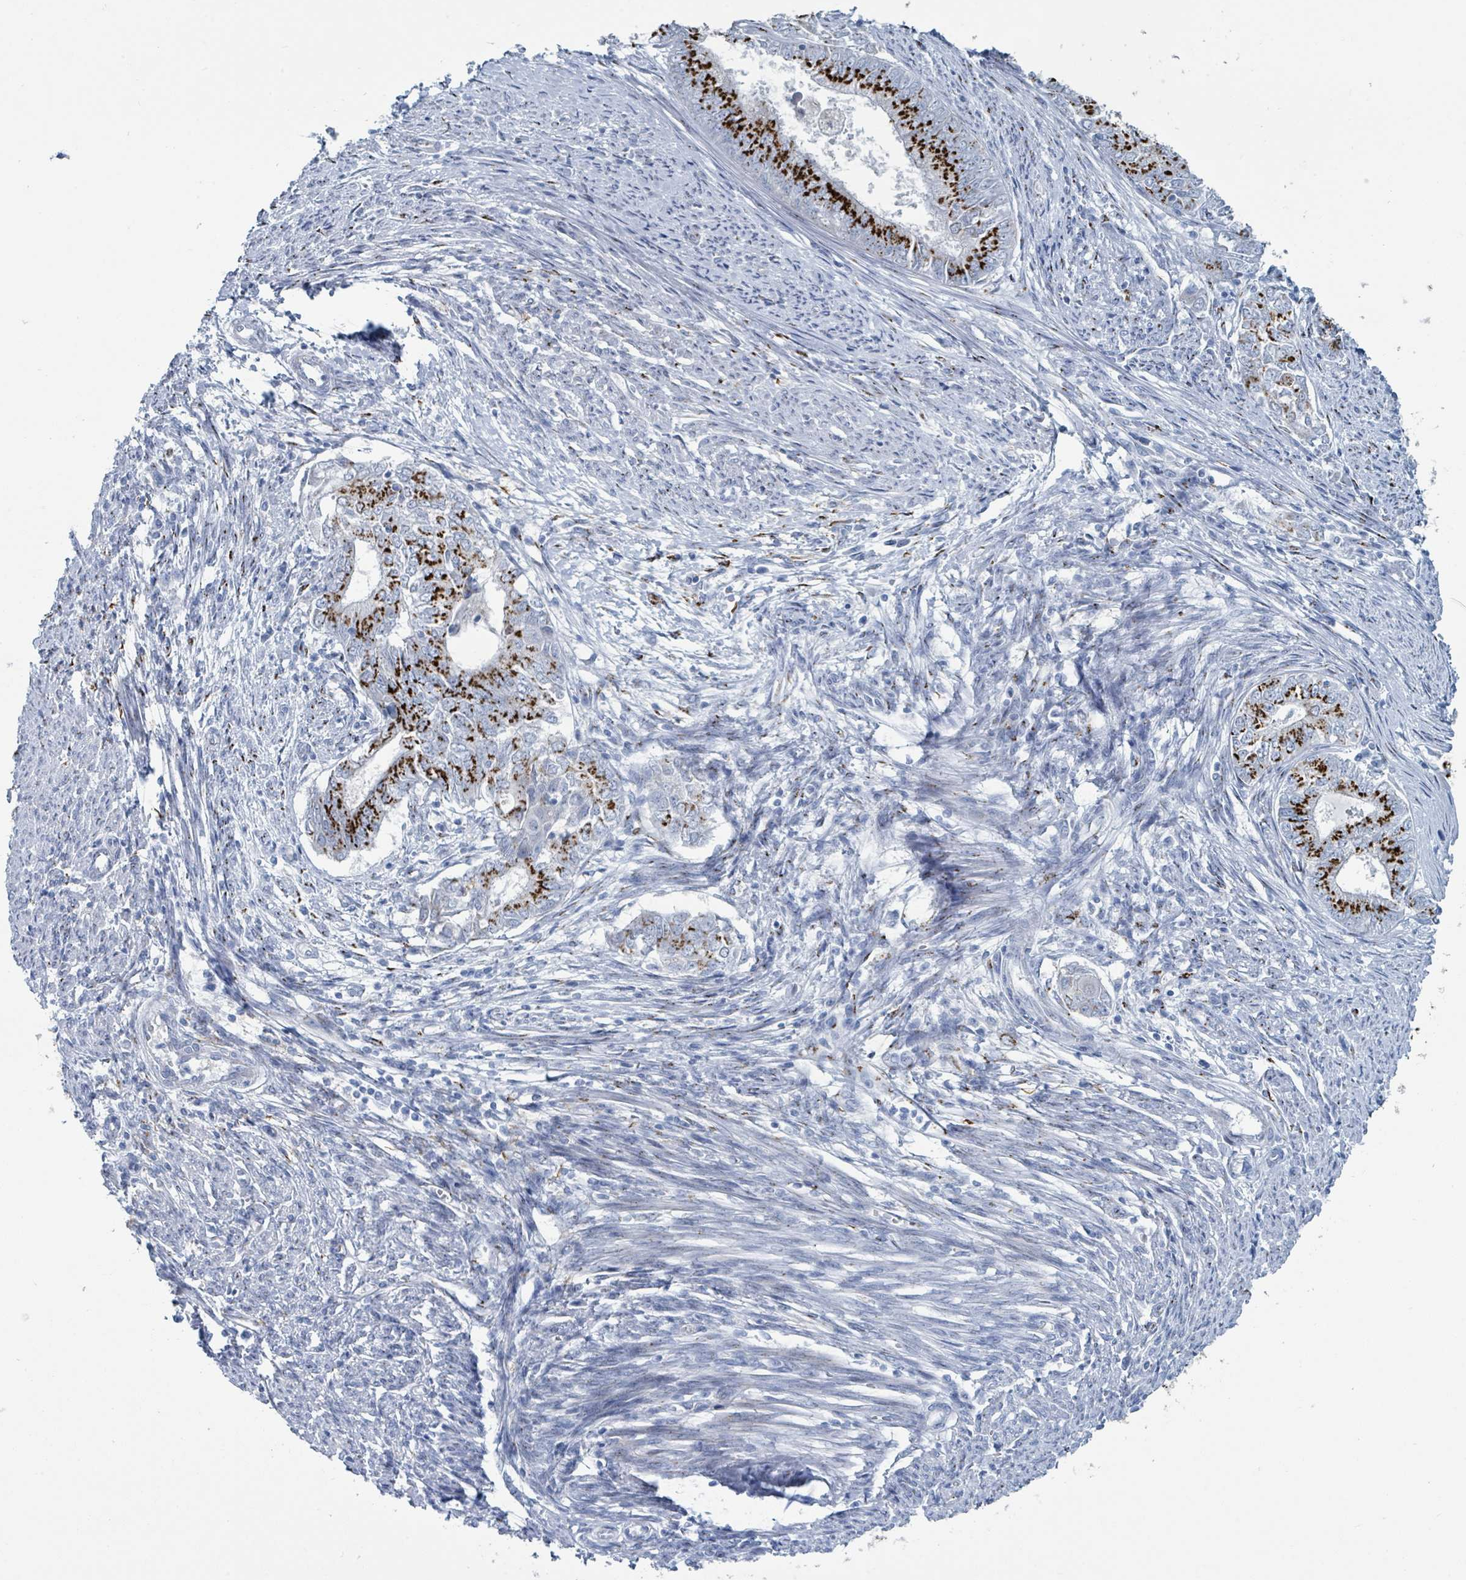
{"staining": {"intensity": "strong", "quantity": "25%-75%", "location": "cytoplasmic/membranous"}, "tissue": "endometrial cancer", "cell_type": "Tumor cells", "image_type": "cancer", "snomed": [{"axis": "morphology", "description": "Adenocarcinoma, NOS"}, {"axis": "topography", "description": "Endometrium"}], "caption": "Human endometrial adenocarcinoma stained for a protein (brown) shows strong cytoplasmic/membranous positive expression in approximately 25%-75% of tumor cells.", "gene": "DCAF5", "patient": {"sex": "female", "age": 62}}